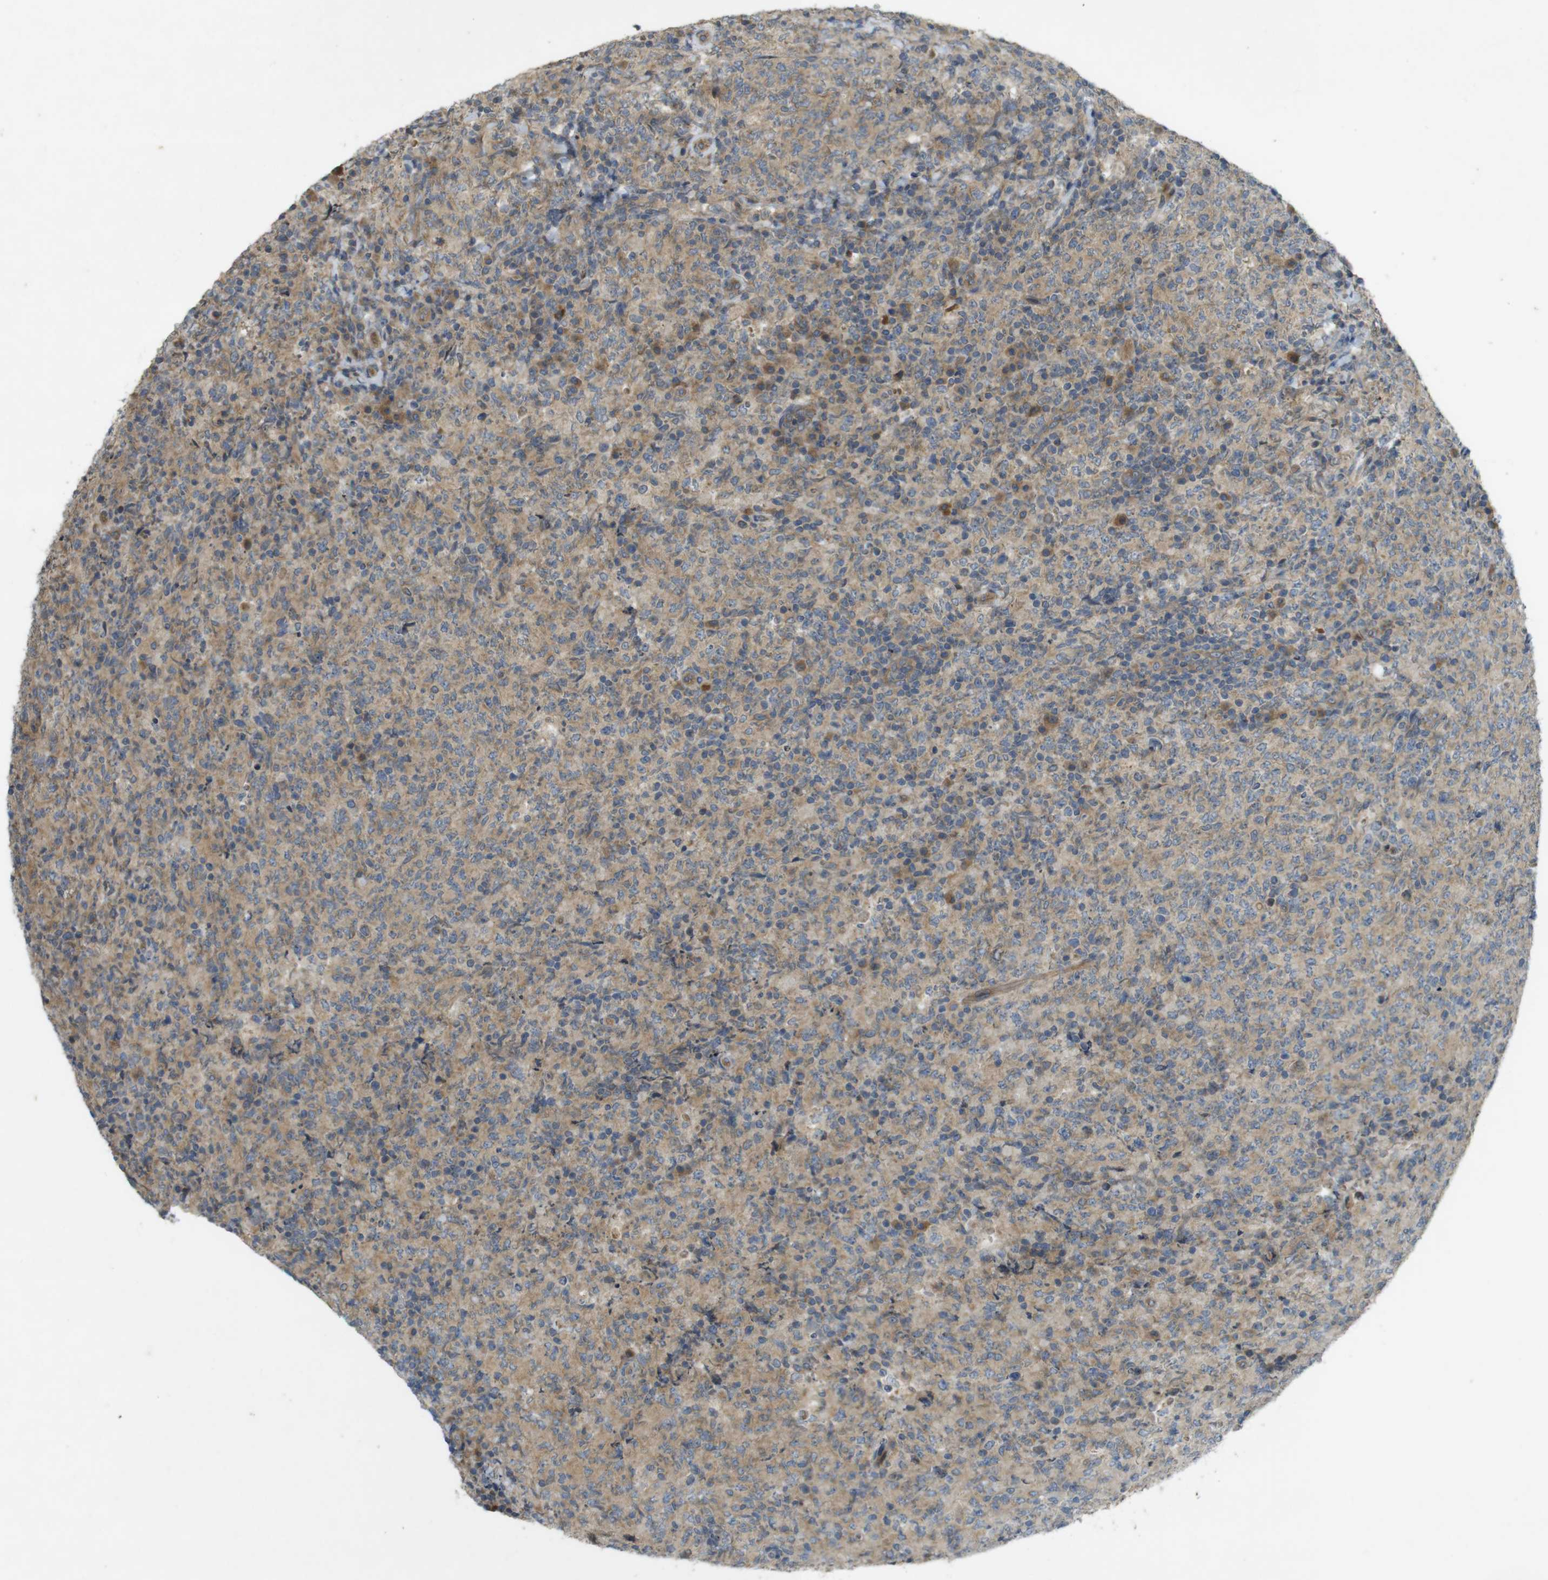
{"staining": {"intensity": "moderate", "quantity": "25%-75%", "location": "cytoplasmic/membranous"}, "tissue": "lymphoma", "cell_type": "Tumor cells", "image_type": "cancer", "snomed": [{"axis": "morphology", "description": "Malignant lymphoma, non-Hodgkin's type, High grade"}, {"axis": "topography", "description": "Tonsil"}], "caption": "Malignant lymphoma, non-Hodgkin's type (high-grade) tissue shows moderate cytoplasmic/membranous expression in approximately 25%-75% of tumor cells", "gene": "CLTC", "patient": {"sex": "female", "age": 36}}